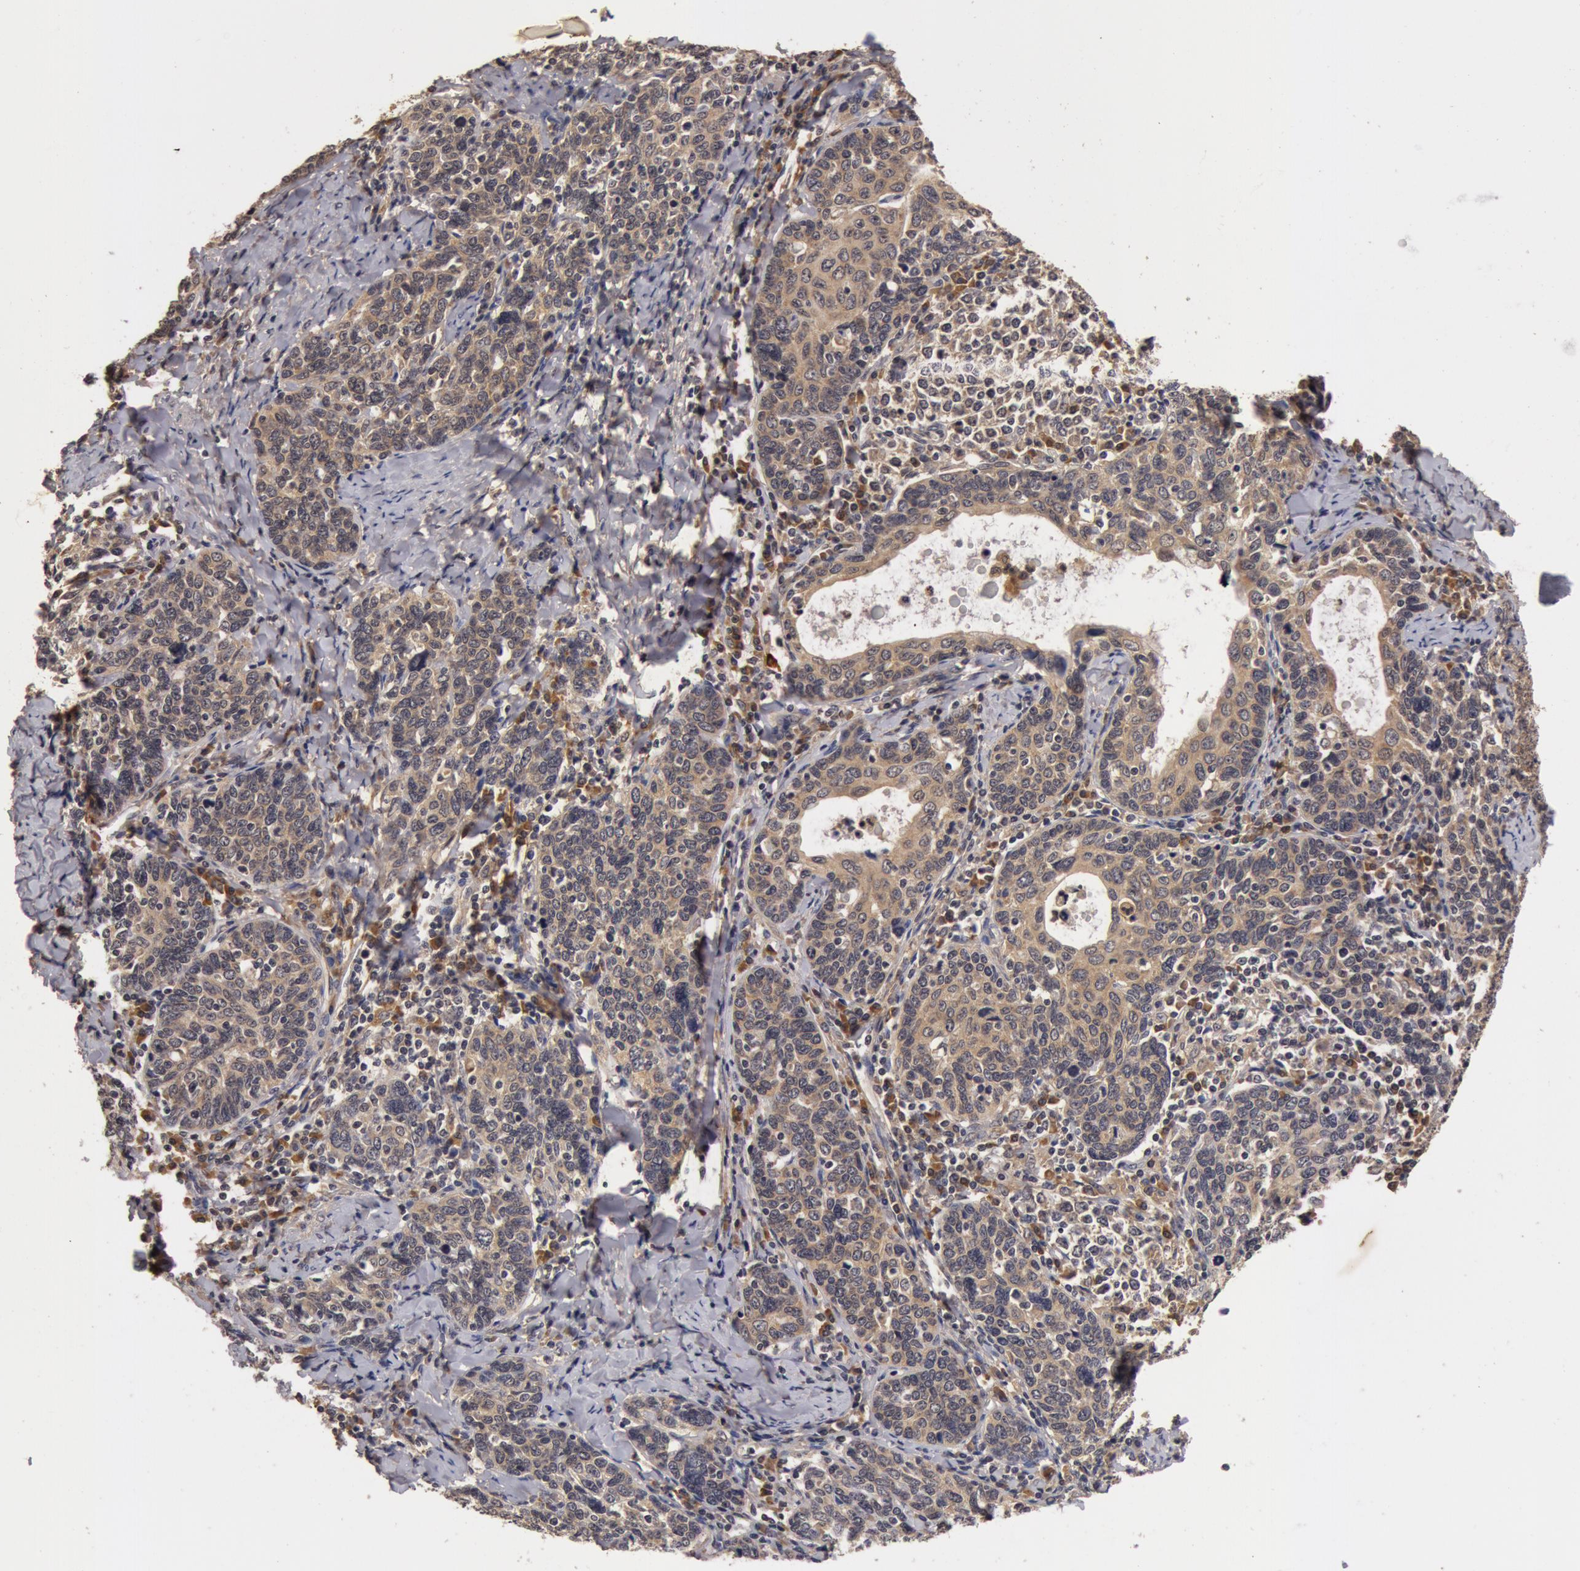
{"staining": {"intensity": "weak", "quantity": ">75%", "location": "cytoplasmic/membranous"}, "tissue": "cervical cancer", "cell_type": "Tumor cells", "image_type": "cancer", "snomed": [{"axis": "morphology", "description": "Squamous cell carcinoma, NOS"}, {"axis": "topography", "description": "Cervix"}], "caption": "The photomicrograph exhibits a brown stain indicating the presence of a protein in the cytoplasmic/membranous of tumor cells in squamous cell carcinoma (cervical). Immunohistochemistry stains the protein in brown and the nuclei are stained blue.", "gene": "BCHE", "patient": {"sex": "female", "age": 41}}